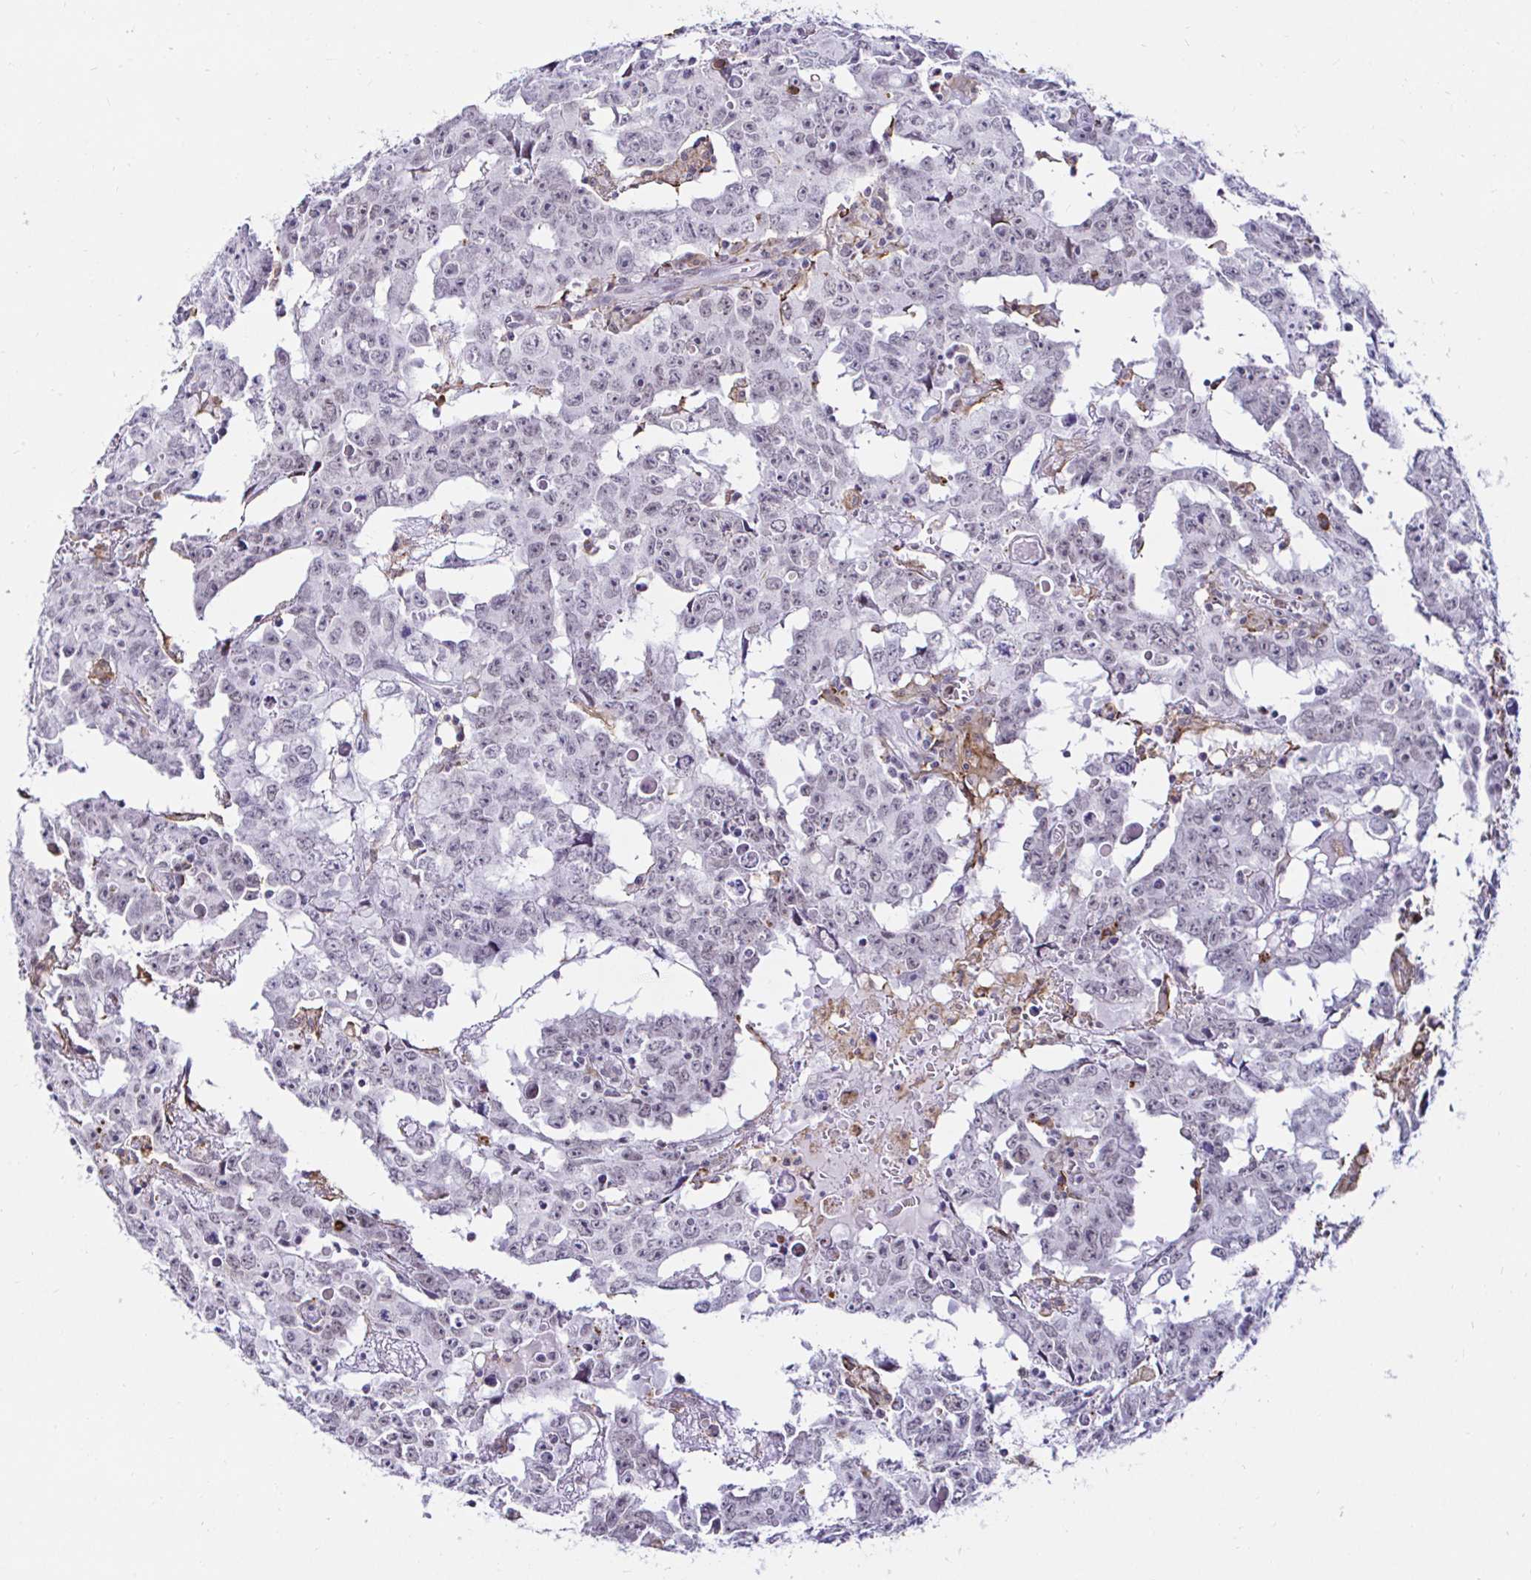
{"staining": {"intensity": "negative", "quantity": "none", "location": "none"}, "tissue": "testis cancer", "cell_type": "Tumor cells", "image_type": "cancer", "snomed": [{"axis": "morphology", "description": "Carcinoma, Embryonal, NOS"}, {"axis": "topography", "description": "Testis"}], "caption": "Immunohistochemistry (IHC) image of neoplastic tissue: testis embryonal carcinoma stained with DAB (3,3'-diaminobenzidine) displays no significant protein staining in tumor cells.", "gene": "CYBB", "patient": {"sex": "male", "age": 22}}